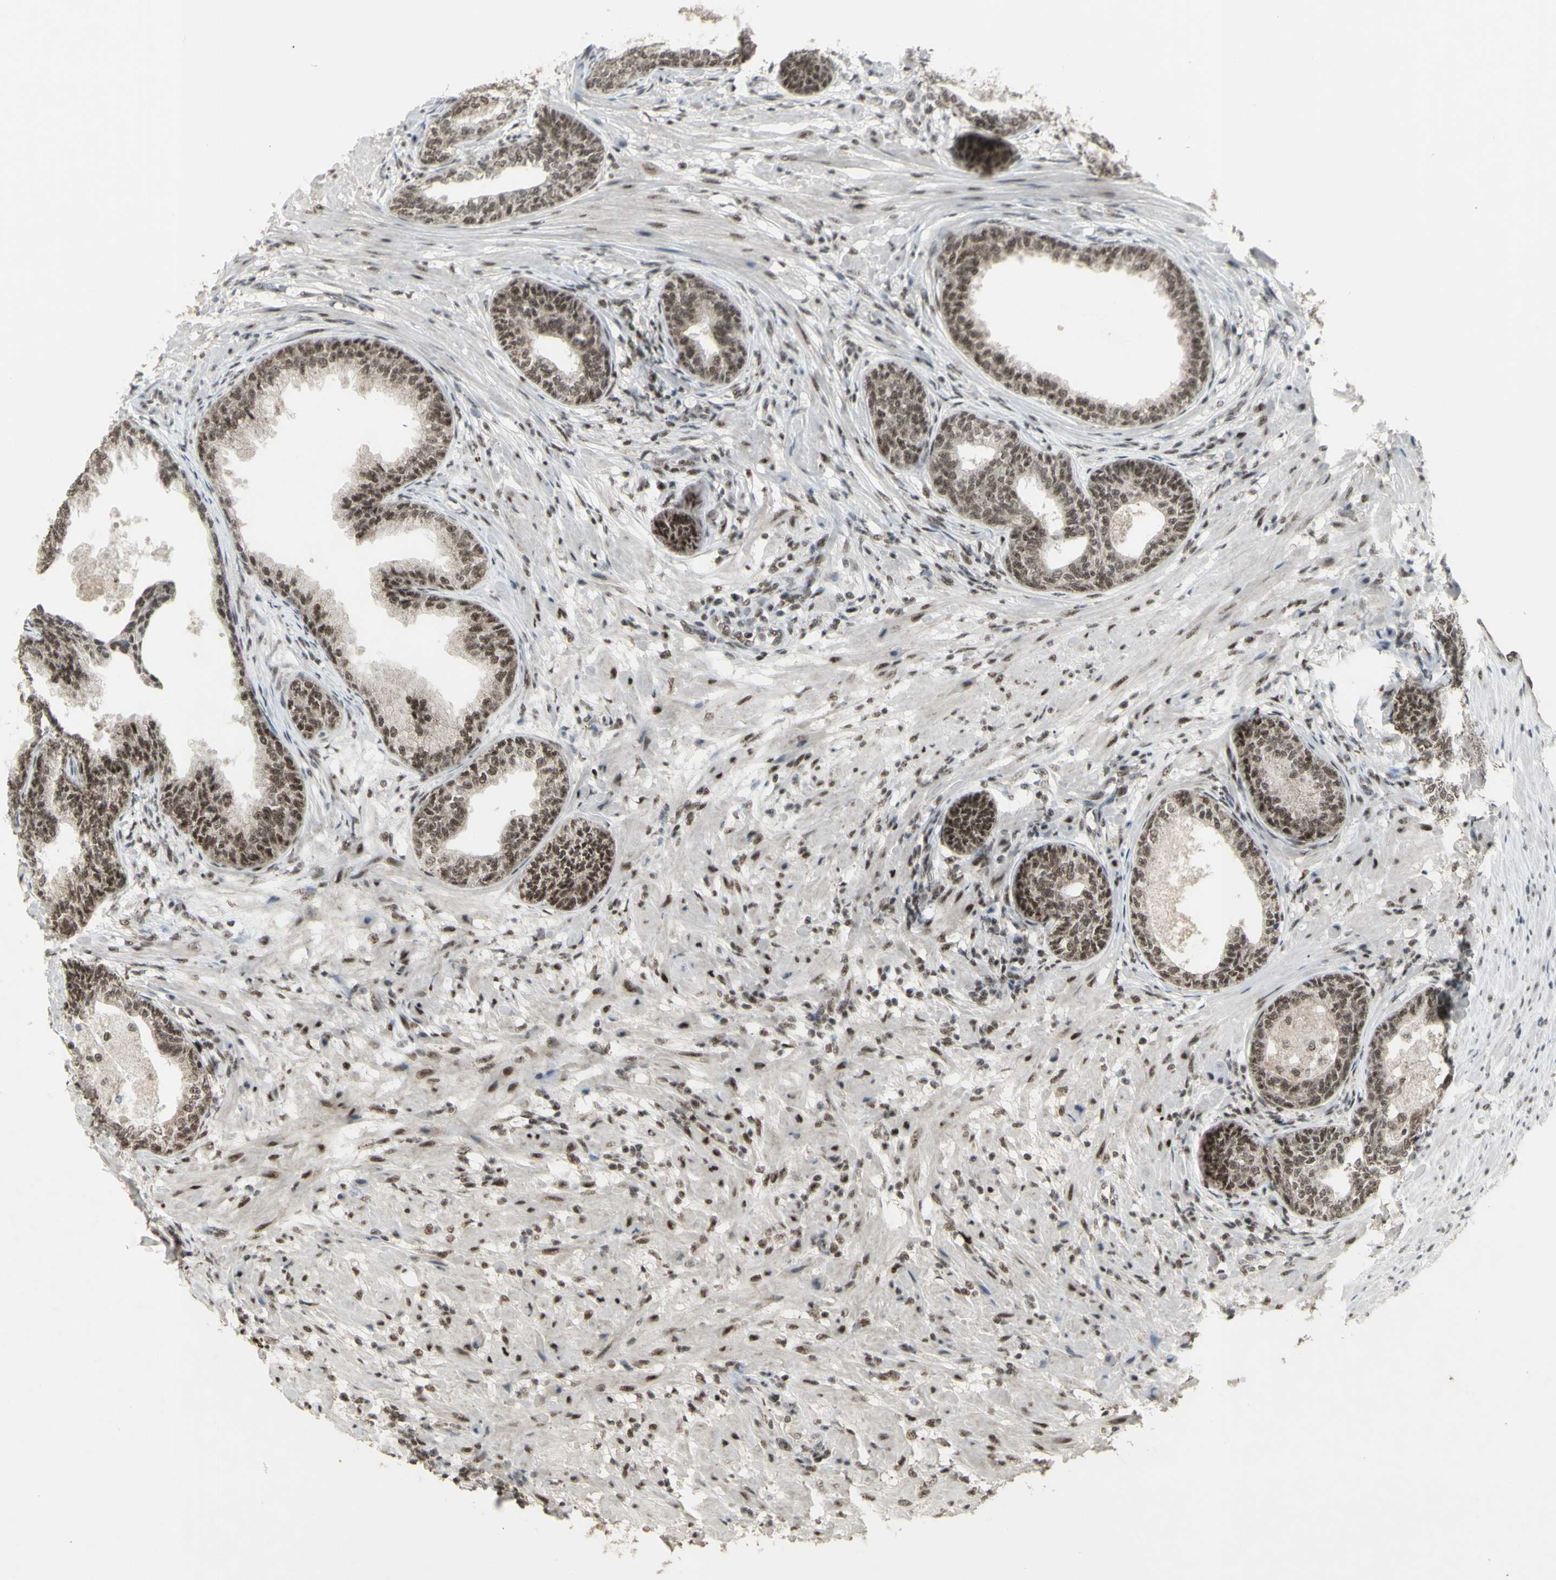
{"staining": {"intensity": "moderate", "quantity": ">75%", "location": "nuclear"}, "tissue": "prostate", "cell_type": "Glandular cells", "image_type": "normal", "snomed": [{"axis": "morphology", "description": "Normal tissue, NOS"}, {"axis": "topography", "description": "Prostate"}], "caption": "Immunohistochemical staining of normal prostate reveals moderate nuclear protein expression in approximately >75% of glandular cells. (DAB IHC, brown staining for protein, blue staining for nuclei).", "gene": "CCNT1", "patient": {"sex": "male", "age": 76}}